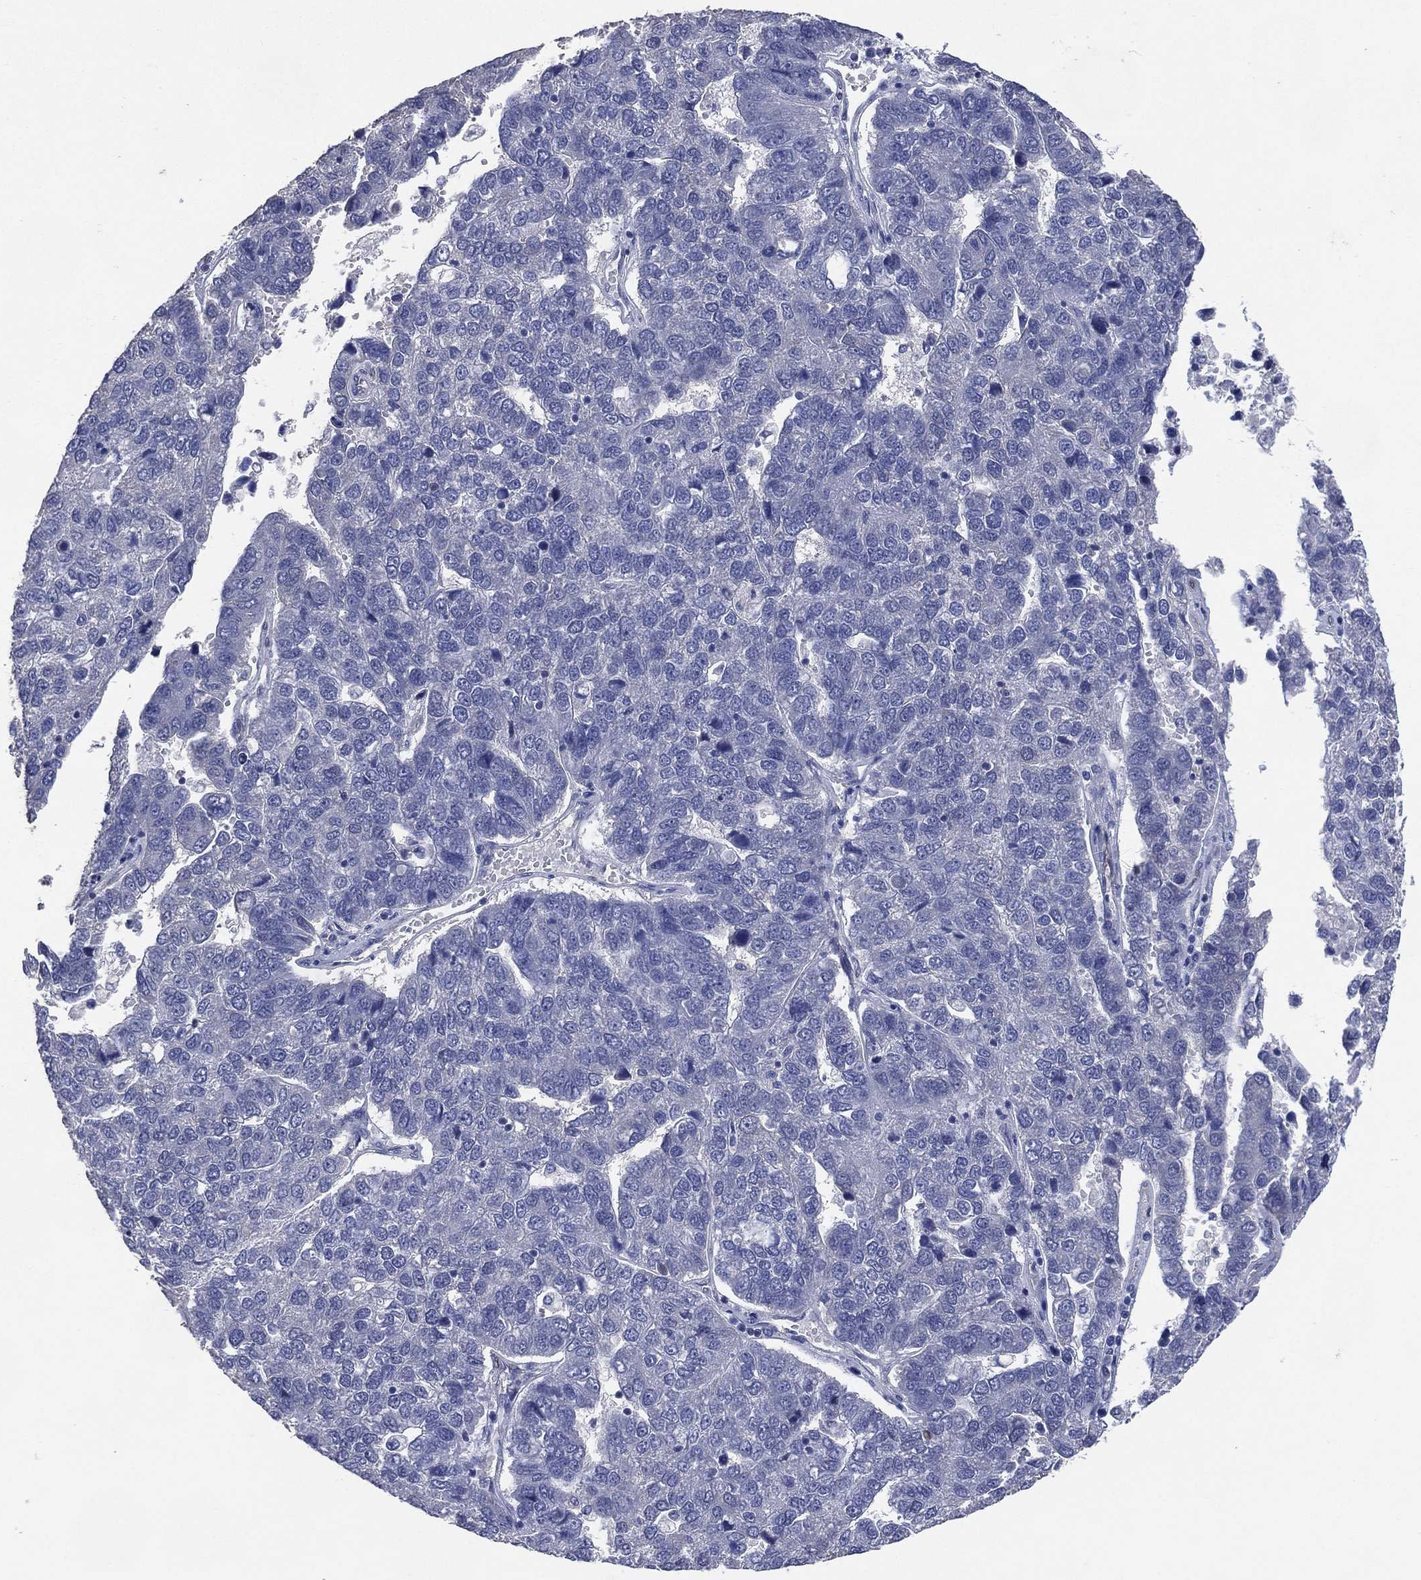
{"staining": {"intensity": "negative", "quantity": "none", "location": "none"}, "tissue": "pancreatic cancer", "cell_type": "Tumor cells", "image_type": "cancer", "snomed": [{"axis": "morphology", "description": "Adenocarcinoma, NOS"}, {"axis": "topography", "description": "Pancreas"}], "caption": "Photomicrograph shows no significant protein positivity in tumor cells of pancreatic adenocarcinoma.", "gene": "AK1", "patient": {"sex": "female", "age": 61}}